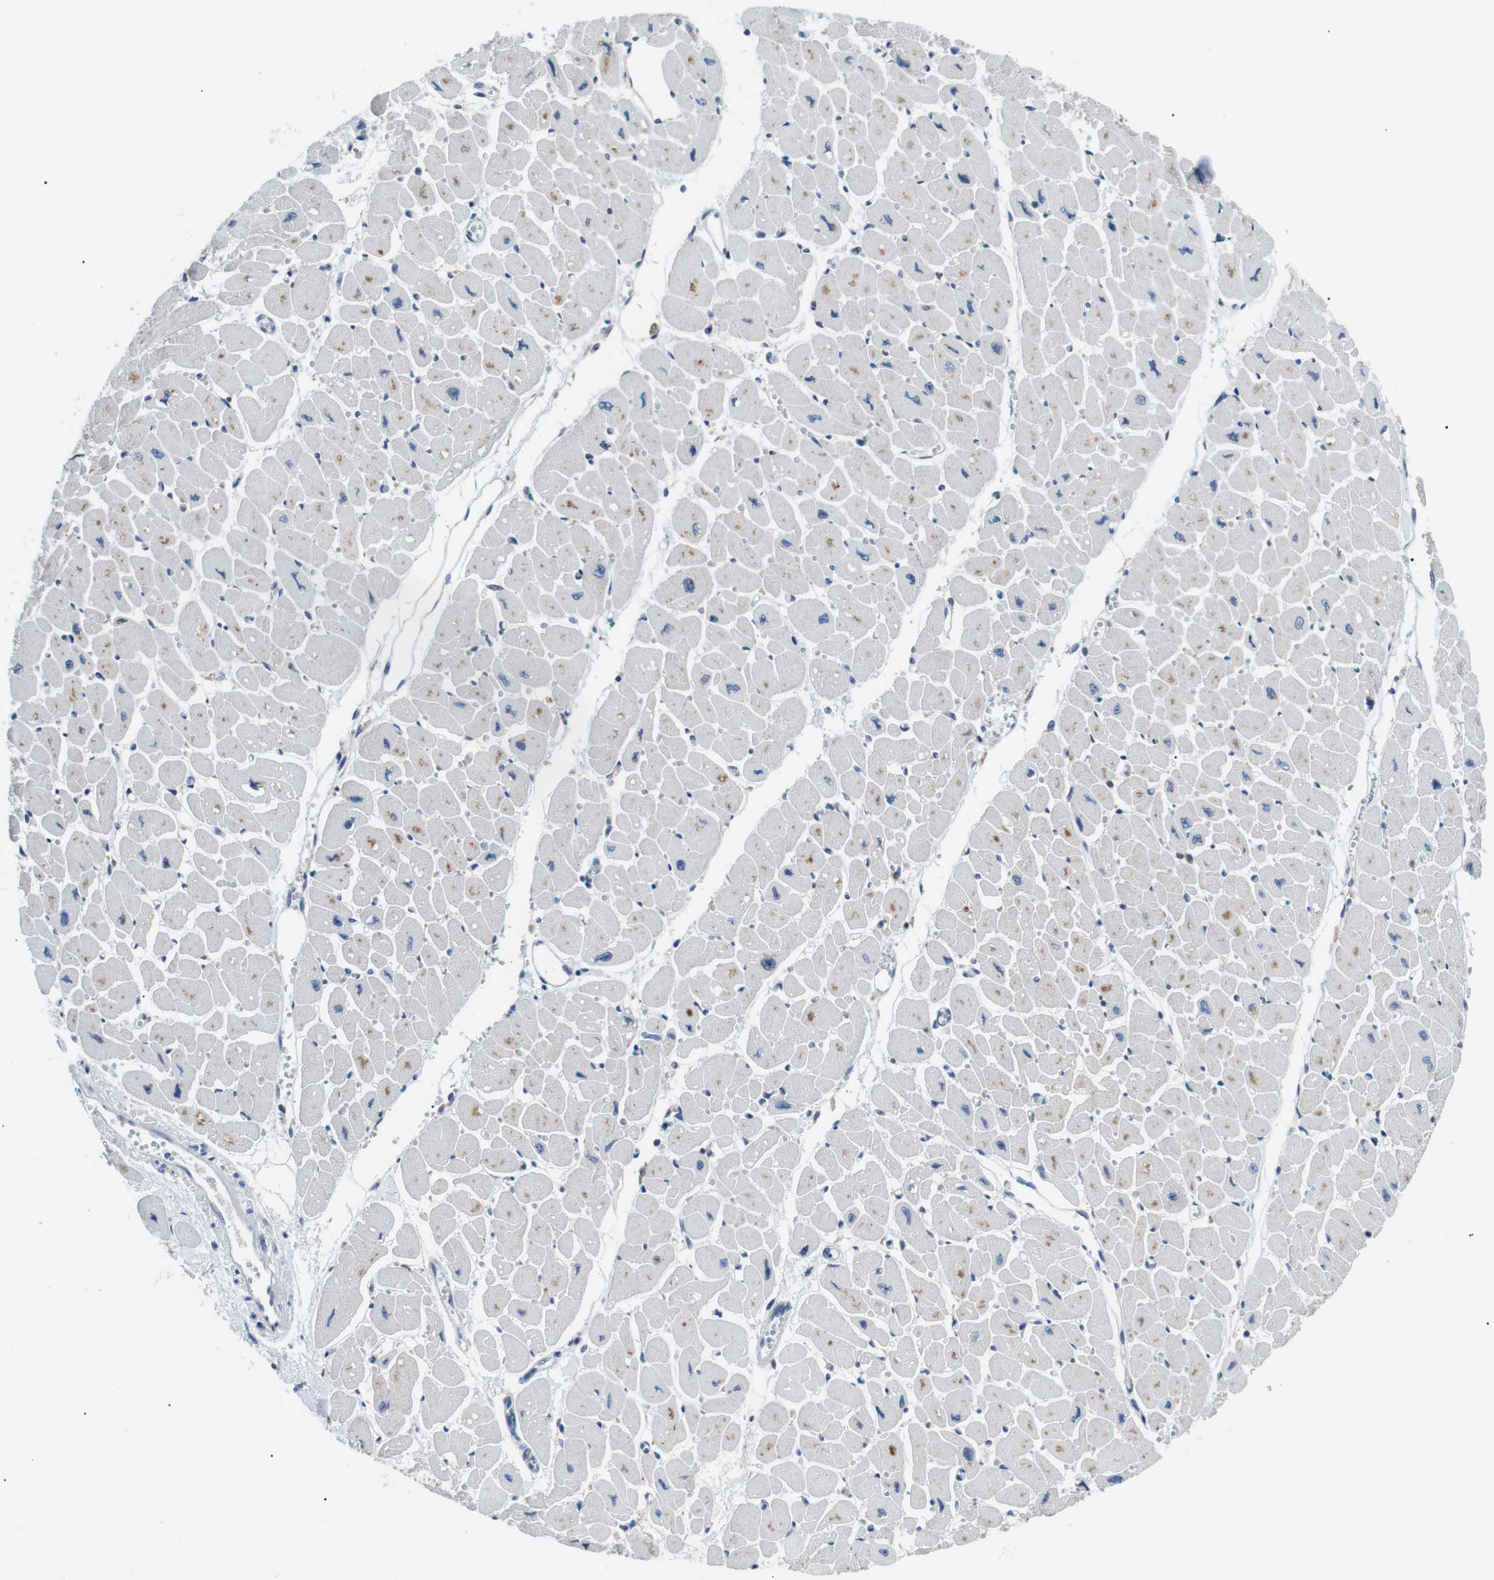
{"staining": {"intensity": "weak", "quantity": "<25%", "location": "cytoplasmic/membranous"}, "tissue": "heart muscle", "cell_type": "Cardiomyocytes", "image_type": "normal", "snomed": [{"axis": "morphology", "description": "Normal tissue, NOS"}, {"axis": "topography", "description": "Heart"}], "caption": "Immunohistochemistry image of normal heart muscle: human heart muscle stained with DAB demonstrates no significant protein positivity in cardiomyocytes. (DAB (3,3'-diaminobenzidine) immunohistochemistry (IHC) visualized using brightfield microscopy, high magnification).", "gene": "RAB9A", "patient": {"sex": "female", "age": 54}}